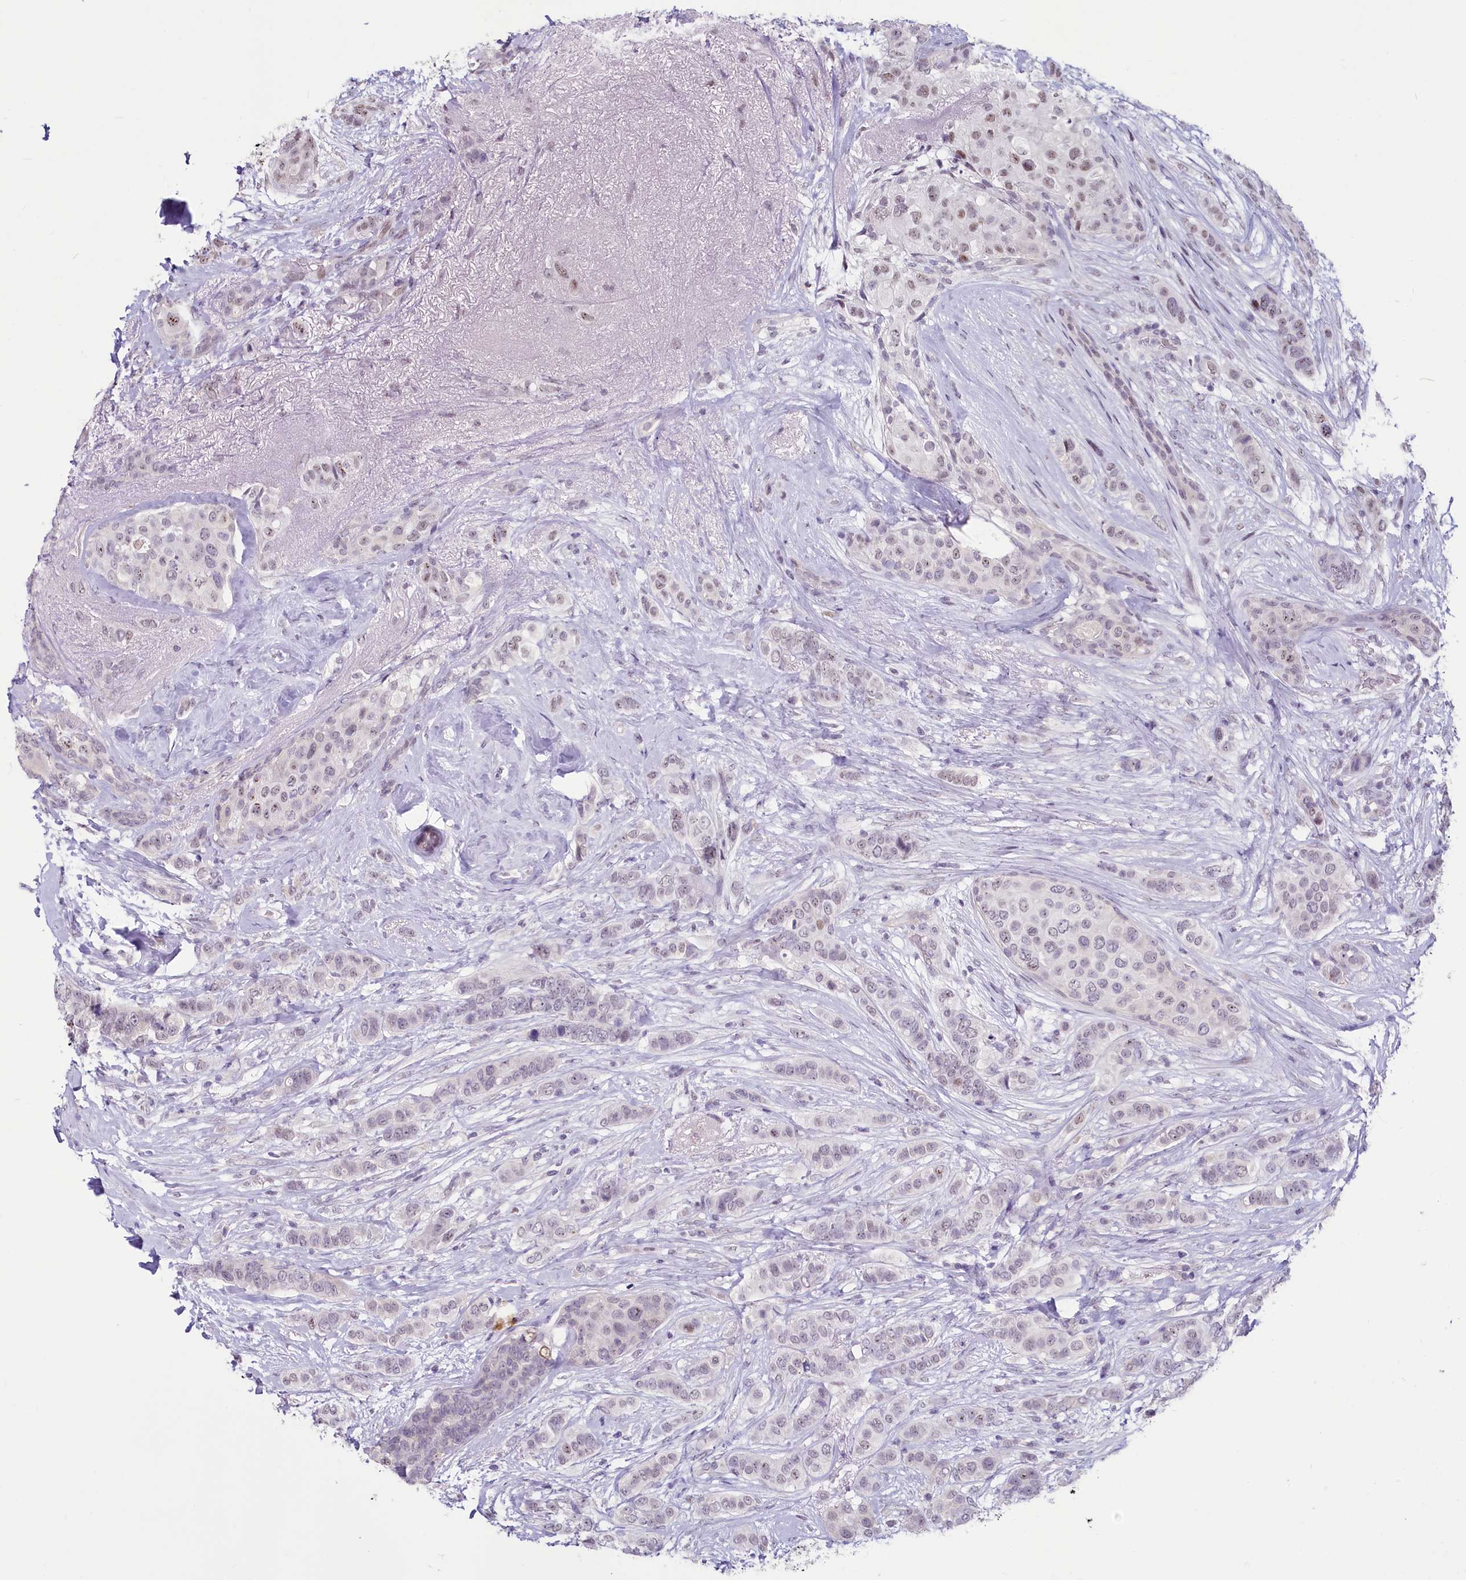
{"staining": {"intensity": "weak", "quantity": "<25%", "location": "nuclear"}, "tissue": "breast cancer", "cell_type": "Tumor cells", "image_type": "cancer", "snomed": [{"axis": "morphology", "description": "Lobular carcinoma"}, {"axis": "topography", "description": "Breast"}], "caption": "Human lobular carcinoma (breast) stained for a protein using IHC shows no positivity in tumor cells.", "gene": "PROCR", "patient": {"sex": "female", "age": 51}}